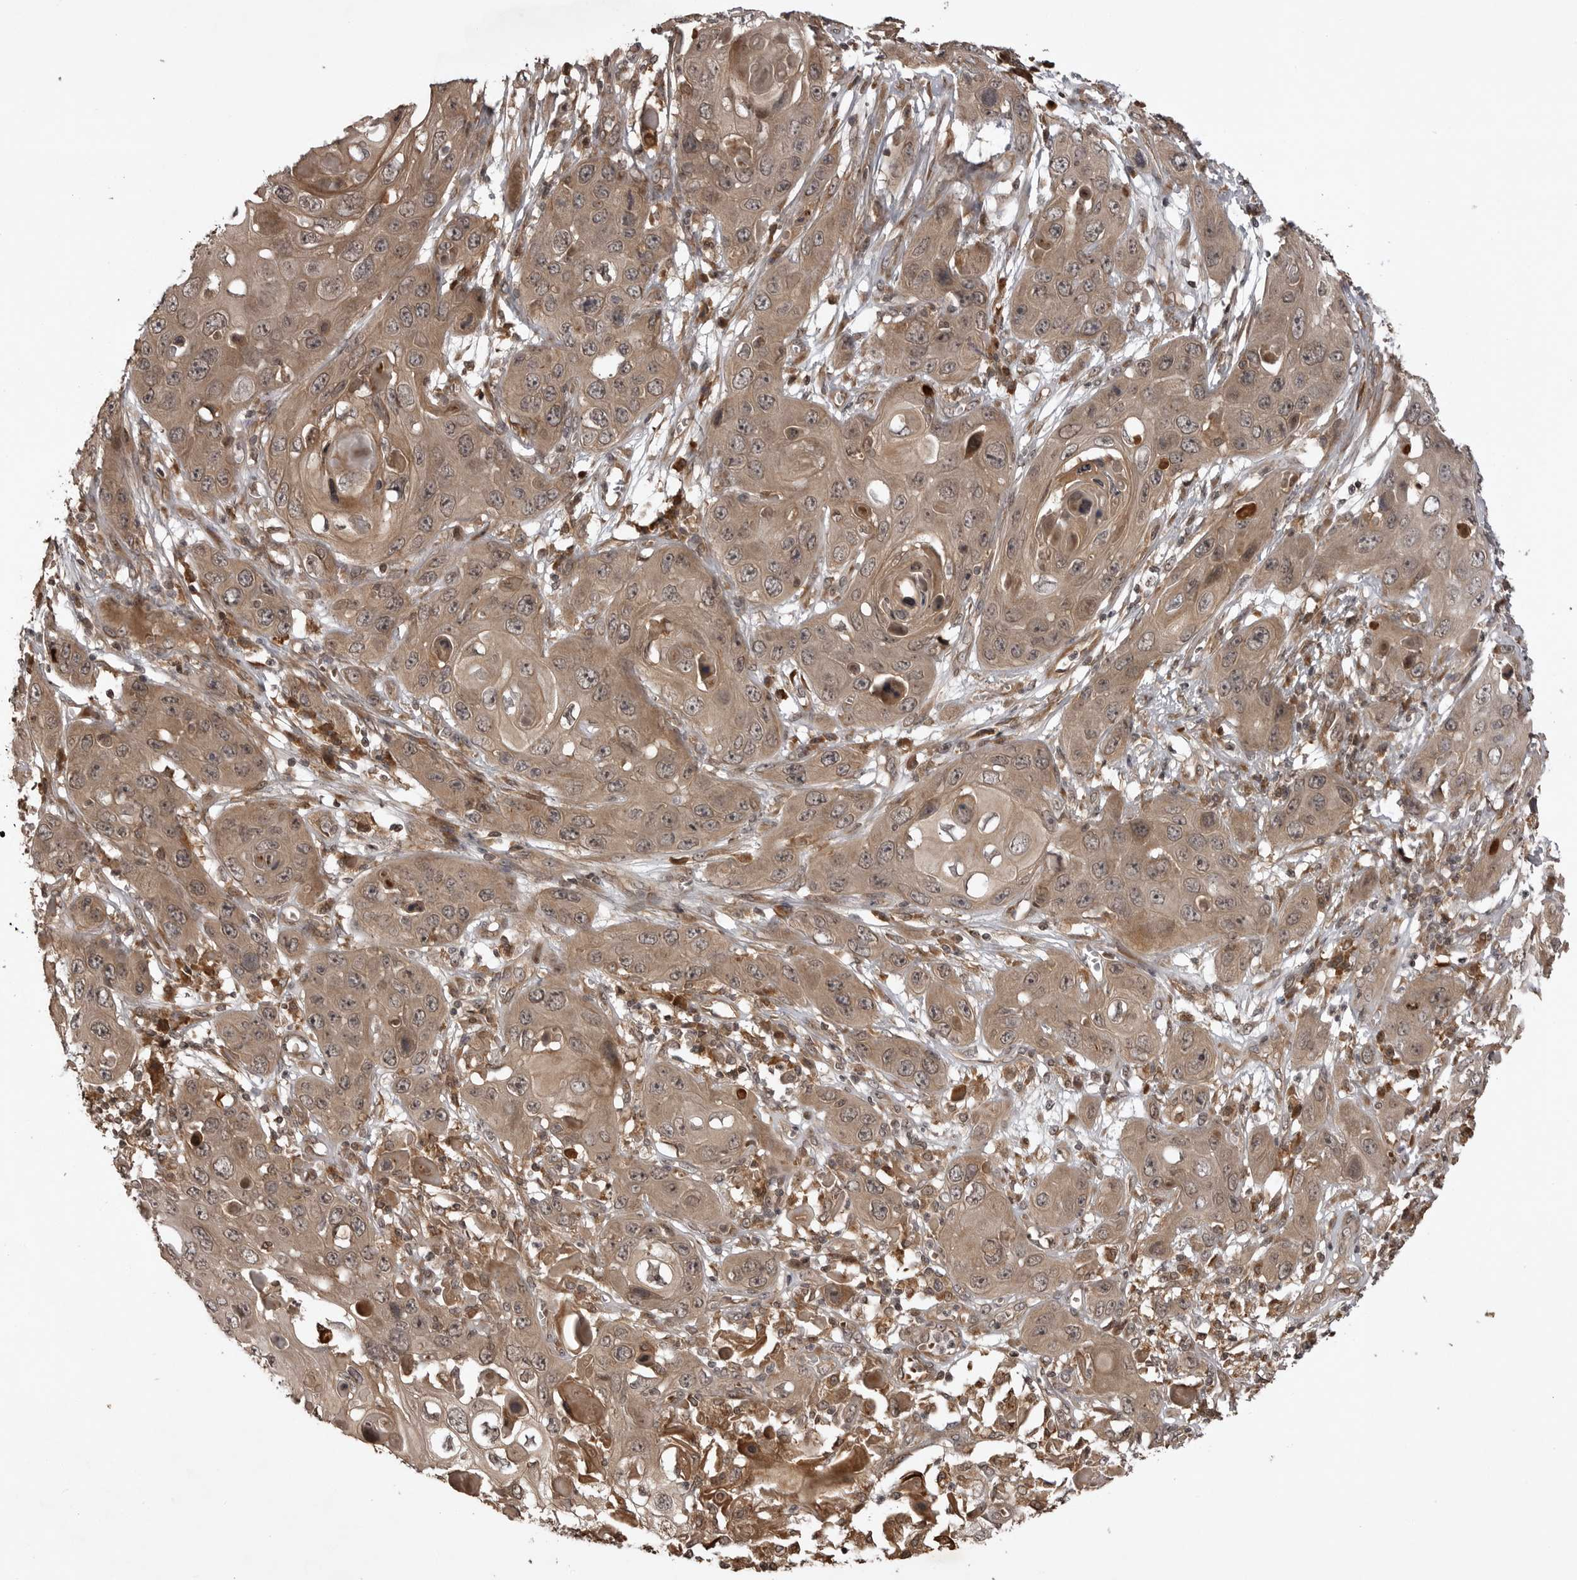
{"staining": {"intensity": "moderate", "quantity": ">75%", "location": "cytoplasmic/membranous"}, "tissue": "skin cancer", "cell_type": "Tumor cells", "image_type": "cancer", "snomed": [{"axis": "morphology", "description": "Squamous cell carcinoma, NOS"}, {"axis": "topography", "description": "Skin"}], "caption": "Skin cancer tissue reveals moderate cytoplasmic/membranous staining in about >75% of tumor cells", "gene": "AKAP7", "patient": {"sex": "male", "age": 55}}